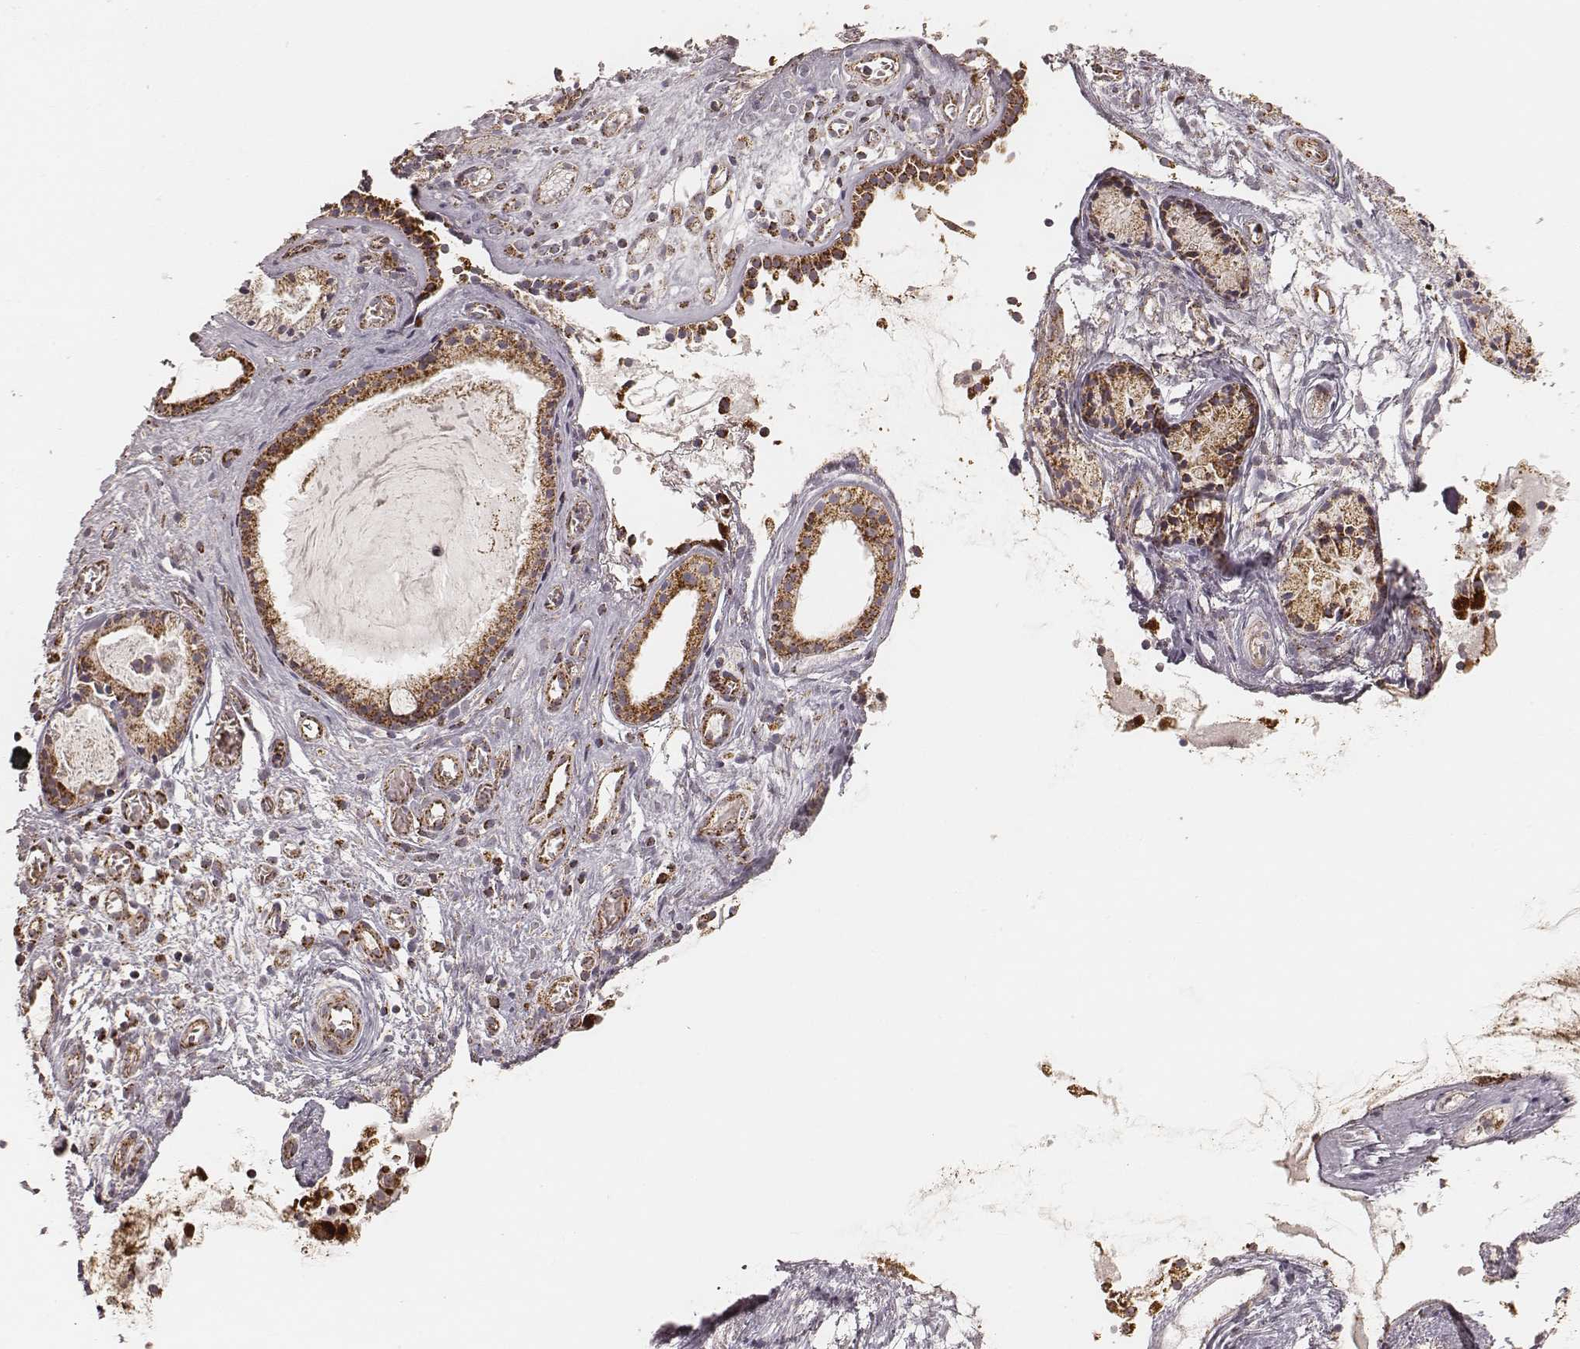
{"staining": {"intensity": "strong", "quantity": ">75%", "location": "cytoplasmic/membranous"}, "tissue": "nasopharynx", "cell_type": "Respiratory epithelial cells", "image_type": "normal", "snomed": [{"axis": "morphology", "description": "Normal tissue, NOS"}, {"axis": "topography", "description": "Nasopharynx"}], "caption": "Brown immunohistochemical staining in unremarkable human nasopharynx exhibits strong cytoplasmic/membranous positivity in about >75% of respiratory epithelial cells.", "gene": "CS", "patient": {"sex": "male", "age": 31}}